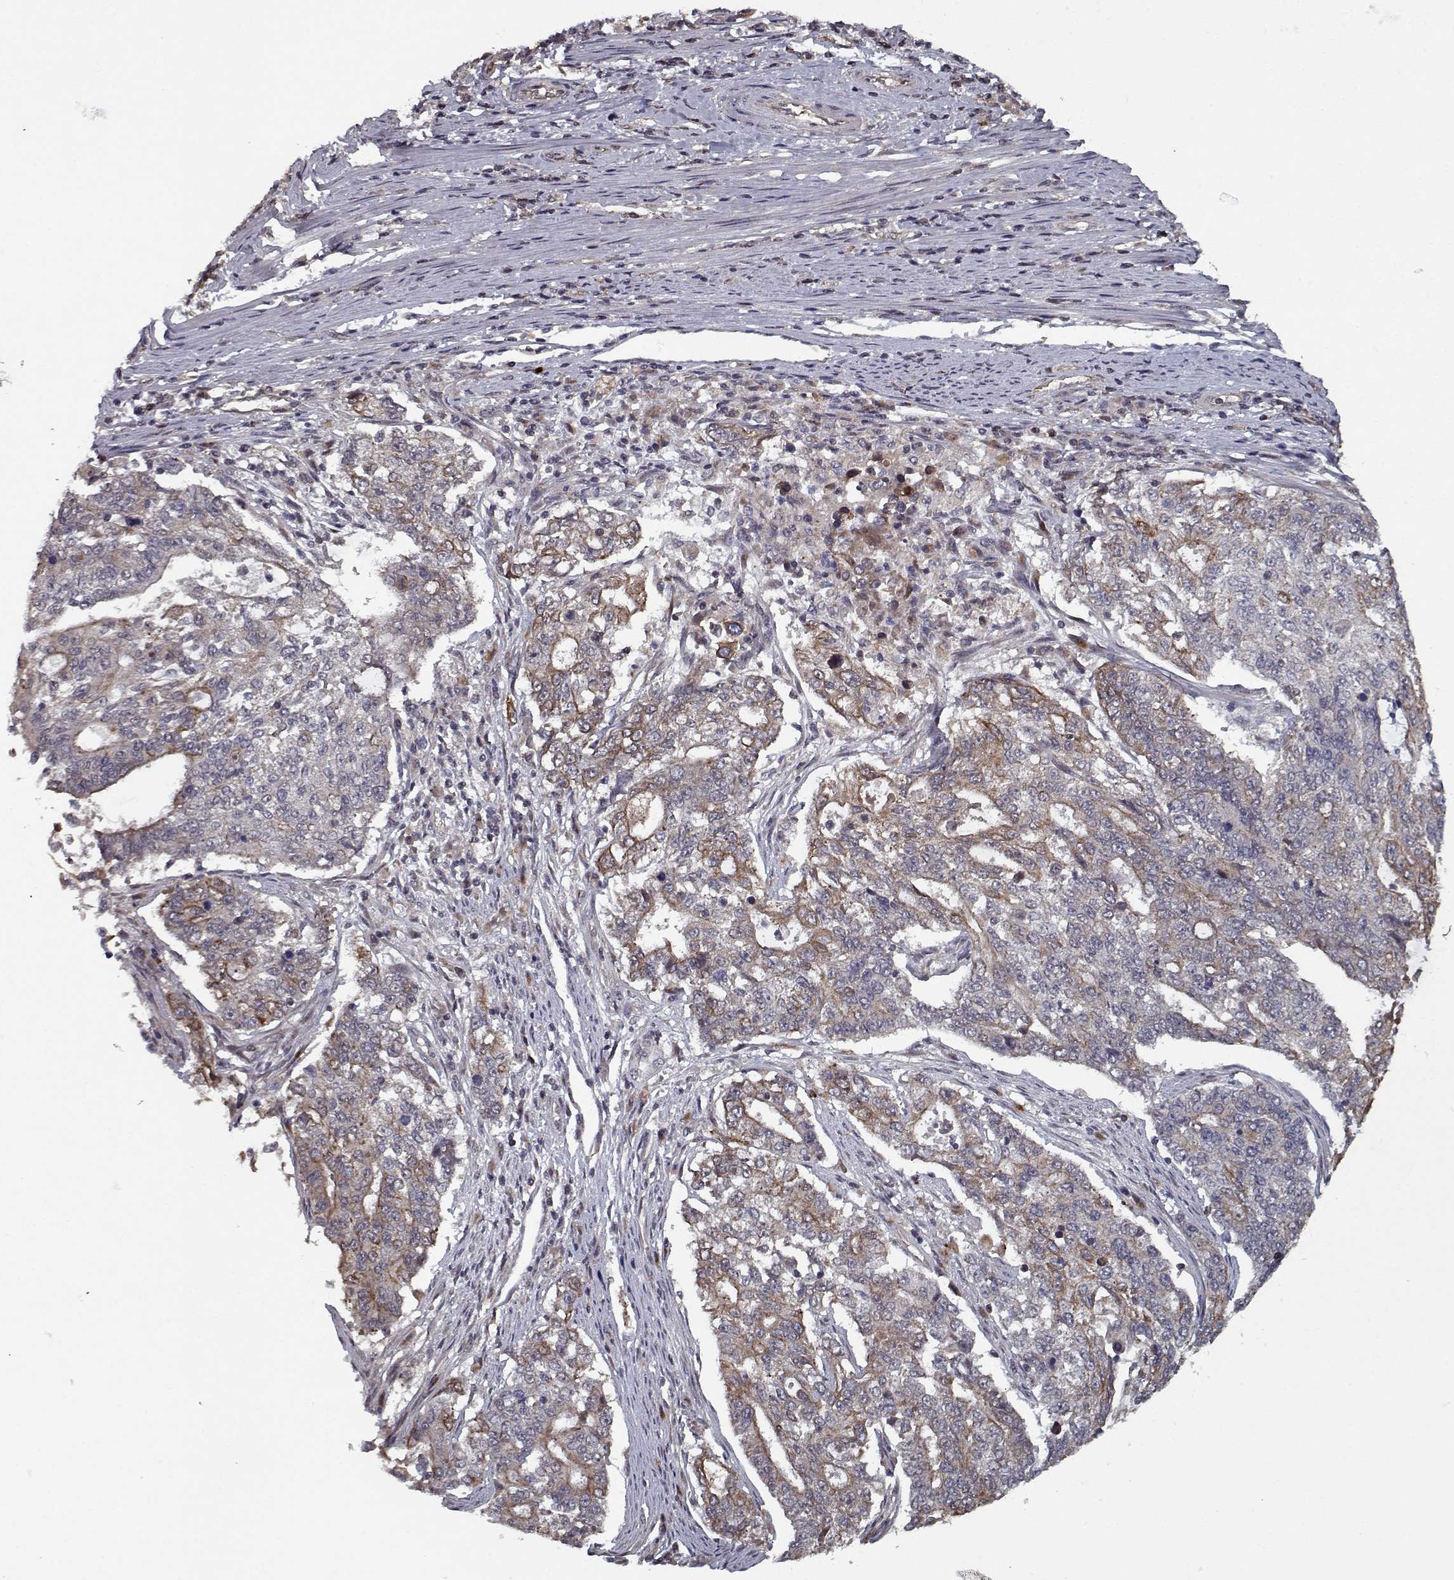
{"staining": {"intensity": "moderate", "quantity": "25%-75%", "location": "cytoplasmic/membranous"}, "tissue": "endometrial cancer", "cell_type": "Tumor cells", "image_type": "cancer", "snomed": [{"axis": "morphology", "description": "Adenocarcinoma, NOS"}, {"axis": "topography", "description": "Uterus"}], "caption": "A histopathology image of human endometrial cancer (adenocarcinoma) stained for a protein shows moderate cytoplasmic/membranous brown staining in tumor cells.", "gene": "NLK", "patient": {"sex": "female", "age": 59}}